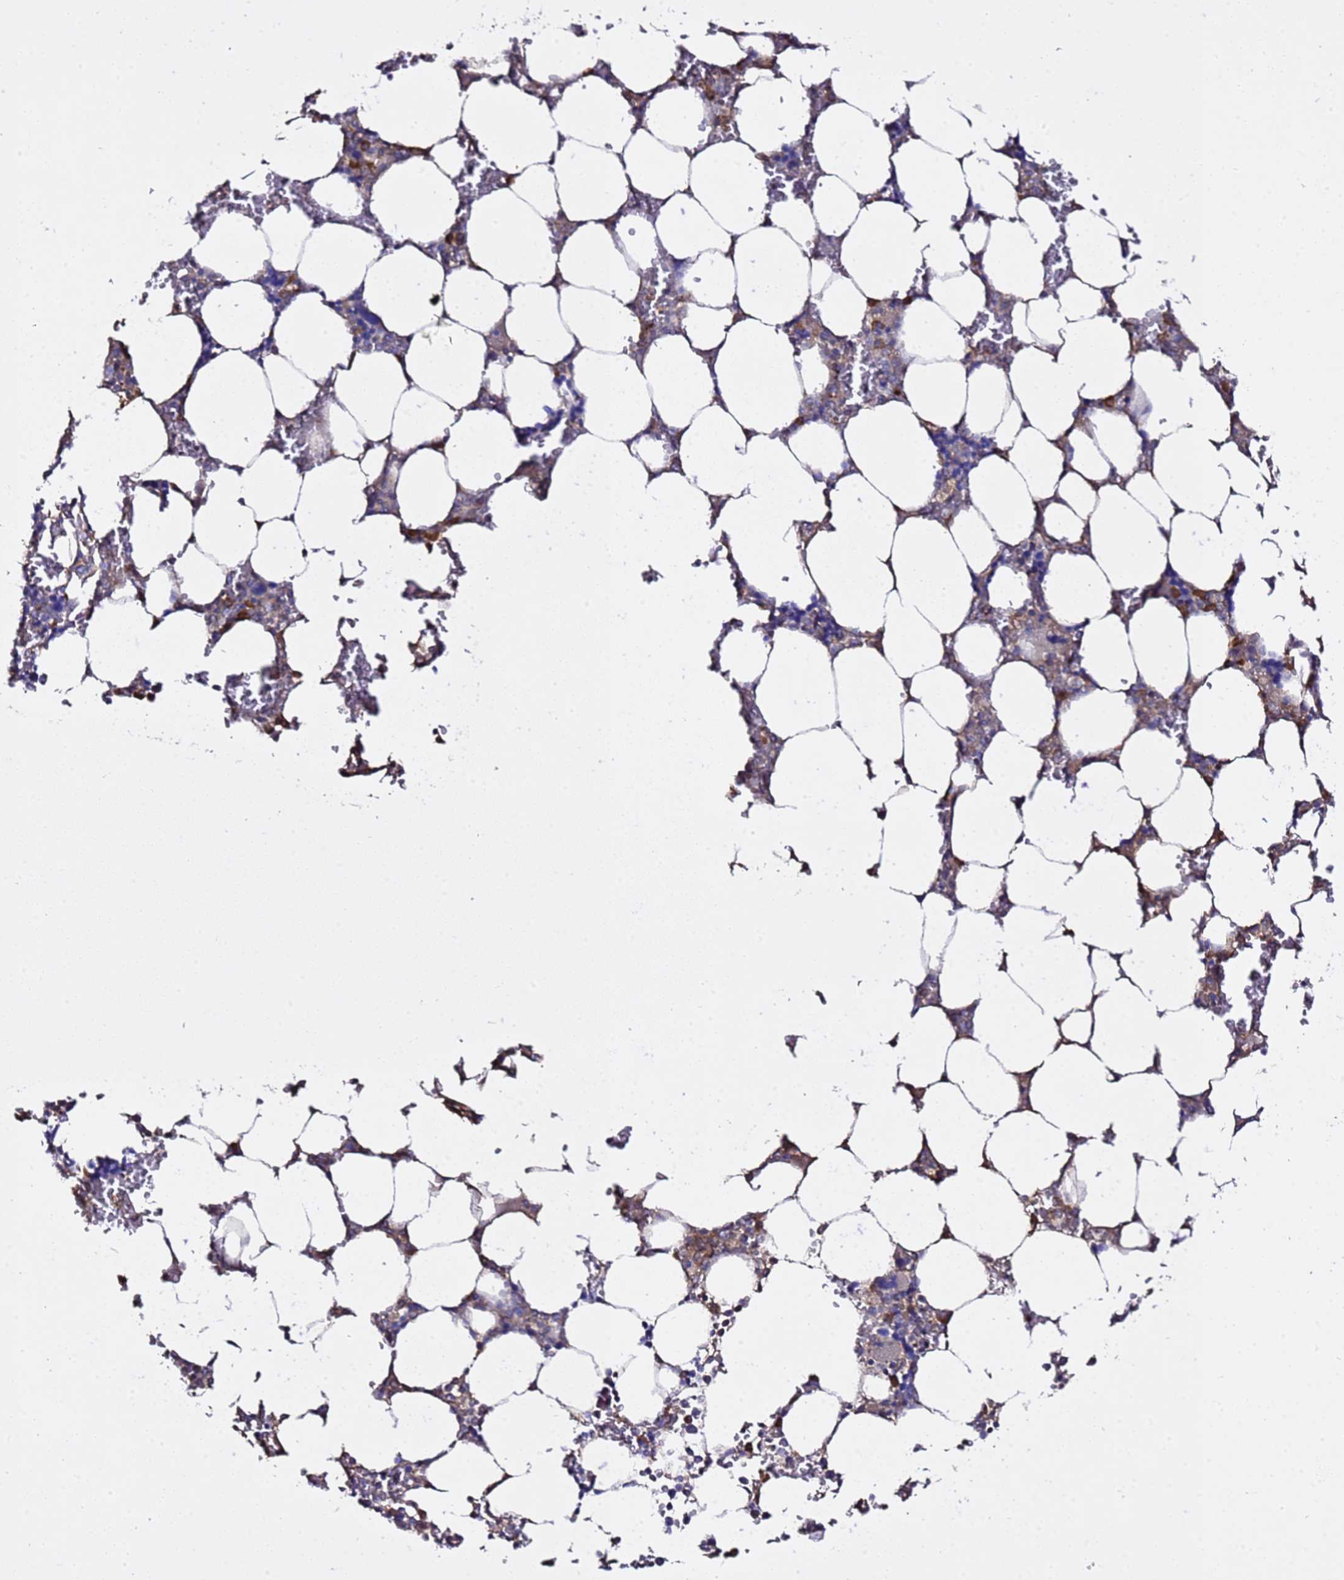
{"staining": {"intensity": "negative", "quantity": "none", "location": "none"}, "tissue": "bone marrow", "cell_type": "Hematopoietic cells", "image_type": "normal", "snomed": [{"axis": "morphology", "description": "Normal tissue, NOS"}, {"axis": "topography", "description": "Bone marrow"}], "caption": "IHC histopathology image of unremarkable bone marrow: bone marrow stained with DAB (3,3'-diaminobenzidine) demonstrates no significant protein staining in hematopoietic cells.", "gene": "ALG3", "patient": {"sex": "male", "age": 64}}